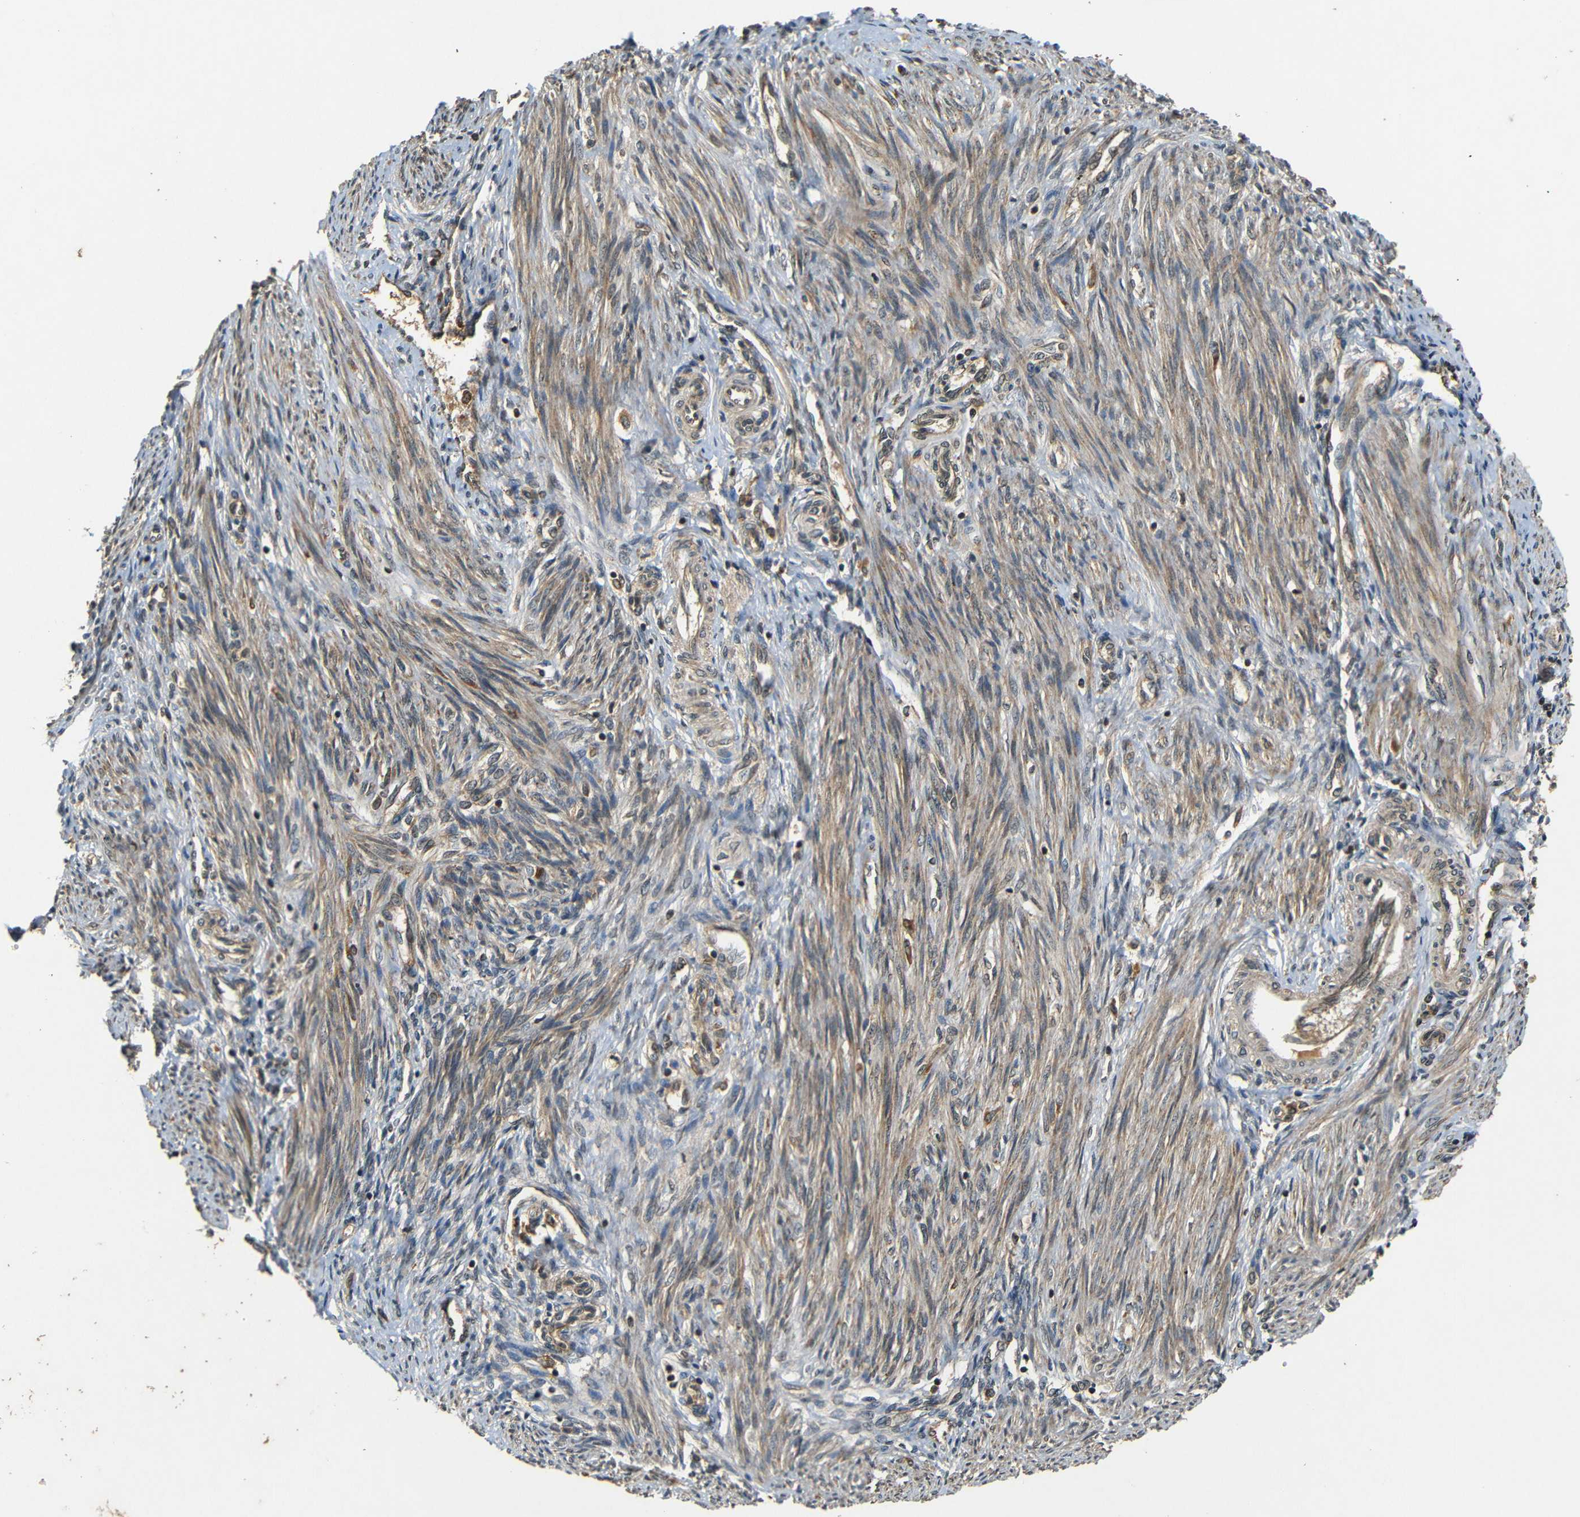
{"staining": {"intensity": "weak", "quantity": ">75%", "location": "cytoplasmic/membranous"}, "tissue": "endometrium", "cell_type": "Cells in endometrial stroma", "image_type": "normal", "snomed": [{"axis": "morphology", "description": "Normal tissue, NOS"}, {"axis": "topography", "description": "Endometrium"}], "caption": "This is an image of immunohistochemistry (IHC) staining of unremarkable endometrium, which shows weak staining in the cytoplasmic/membranous of cells in endometrial stroma.", "gene": "TANK", "patient": {"sex": "female", "age": 42}}